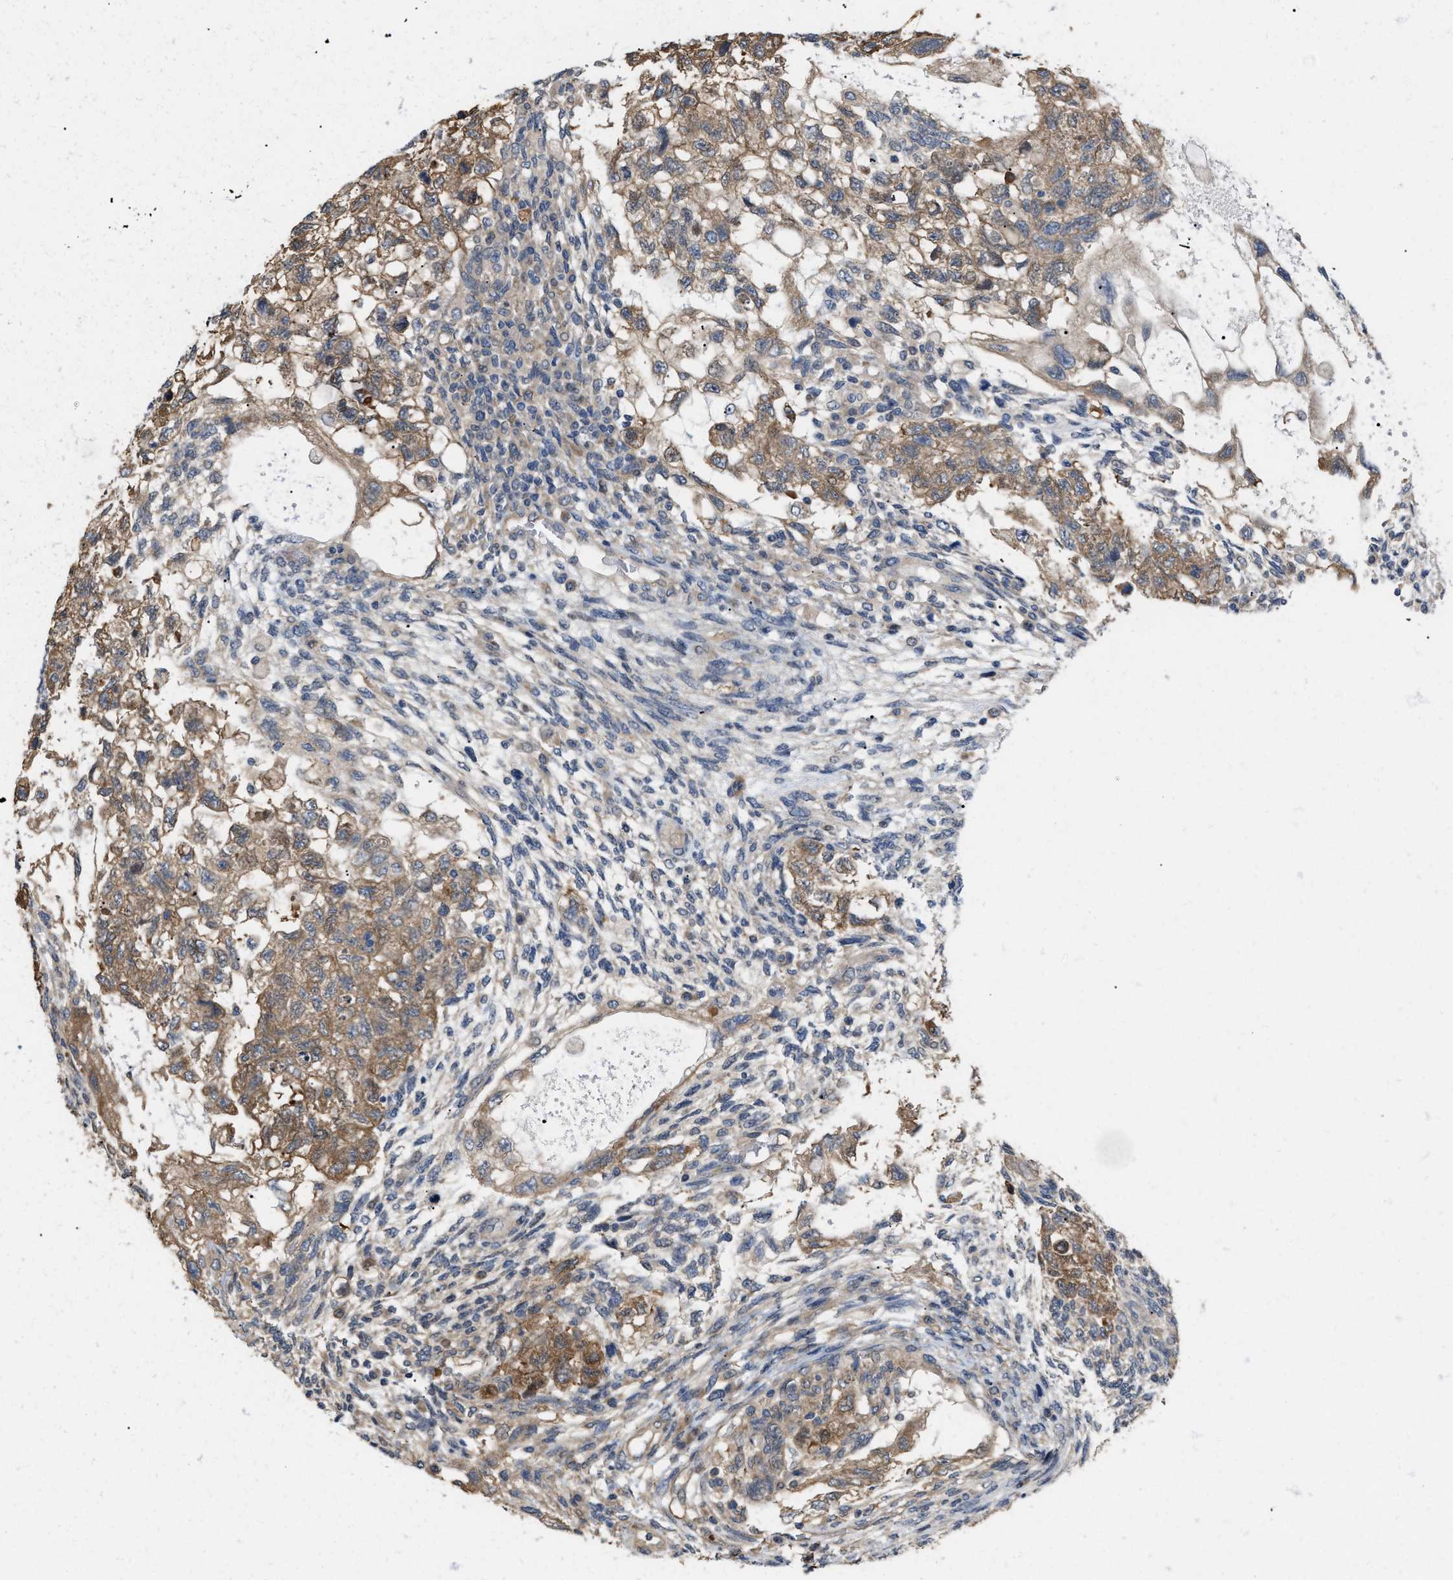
{"staining": {"intensity": "moderate", "quantity": ">75%", "location": "cytoplasmic/membranous"}, "tissue": "testis cancer", "cell_type": "Tumor cells", "image_type": "cancer", "snomed": [{"axis": "morphology", "description": "Normal tissue, NOS"}, {"axis": "morphology", "description": "Carcinoma, Embryonal, NOS"}, {"axis": "topography", "description": "Testis"}], "caption": "Tumor cells show moderate cytoplasmic/membranous staining in approximately >75% of cells in embryonal carcinoma (testis). (DAB IHC with brightfield microscopy, high magnification).", "gene": "CSNK1A1", "patient": {"sex": "male", "age": 36}}